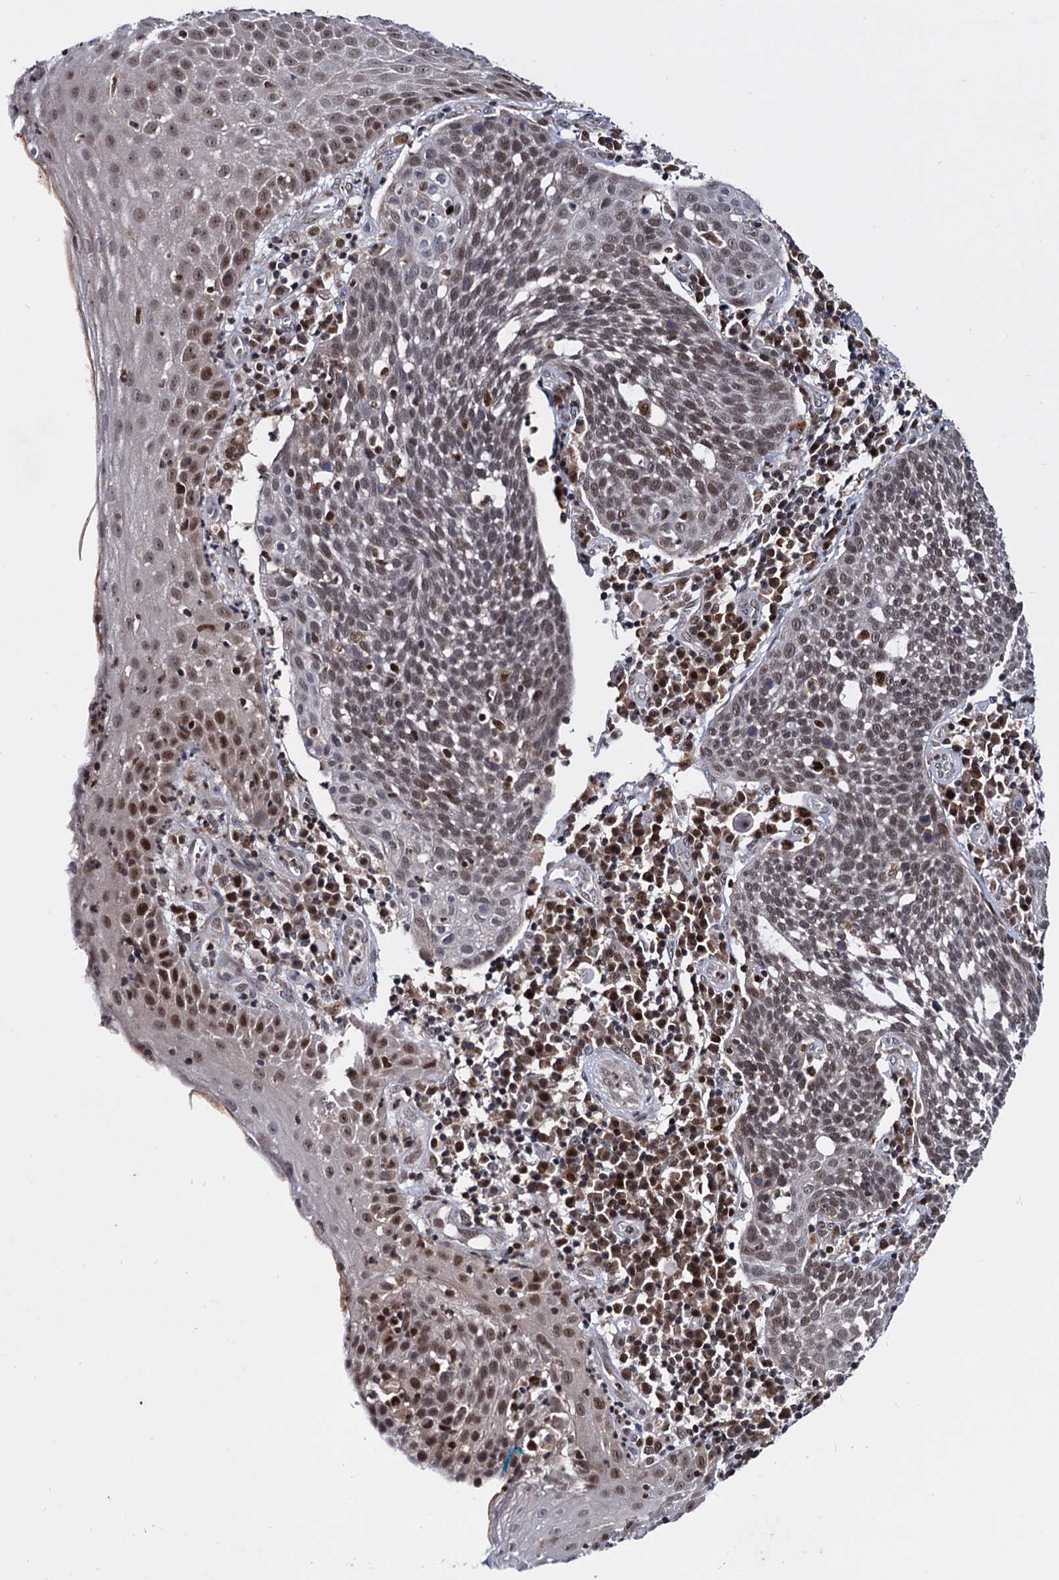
{"staining": {"intensity": "moderate", "quantity": ">75%", "location": "nuclear"}, "tissue": "cervical cancer", "cell_type": "Tumor cells", "image_type": "cancer", "snomed": [{"axis": "morphology", "description": "Squamous cell carcinoma, NOS"}, {"axis": "topography", "description": "Cervix"}], "caption": "Moderate nuclear protein staining is present in approximately >75% of tumor cells in cervical squamous cell carcinoma. (brown staining indicates protein expression, while blue staining denotes nuclei).", "gene": "RNASEH2B", "patient": {"sex": "female", "age": 34}}